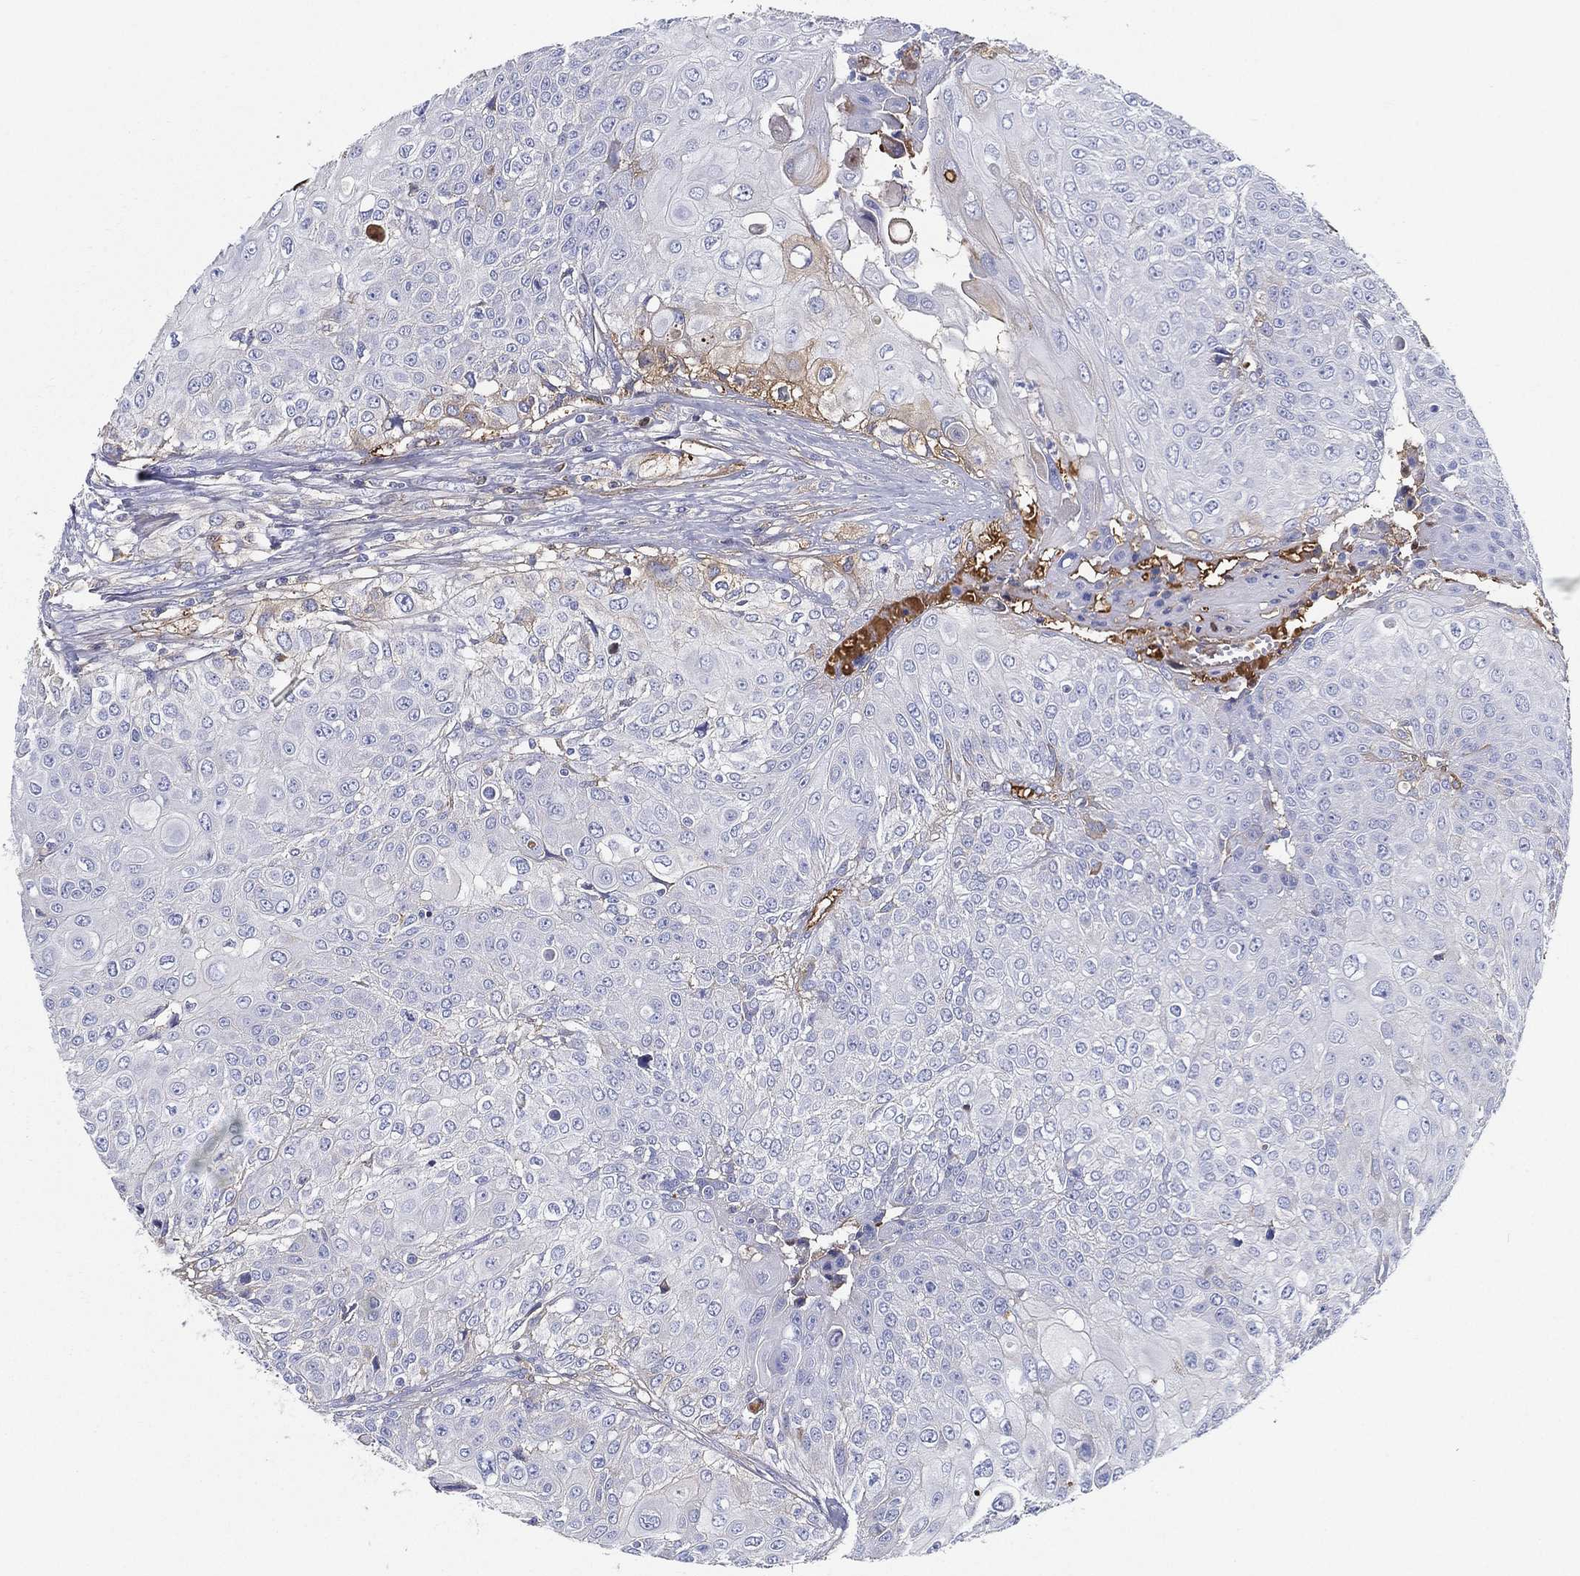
{"staining": {"intensity": "negative", "quantity": "none", "location": "none"}, "tissue": "urothelial cancer", "cell_type": "Tumor cells", "image_type": "cancer", "snomed": [{"axis": "morphology", "description": "Urothelial carcinoma, High grade"}, {"axis": "topography", "description": "Urinary bladder"}], "caption": "Immunohistochemistry histopathology image of neoplastic tissue: human high-grade urothelial carcinoma stained with DAB shows no significant protein positivity in tumor cells. (Brightfield microscopy of DAB IHC at high magnification).", "gene": "IFNB1", "patient": {"sex": "female", "age": 79}}